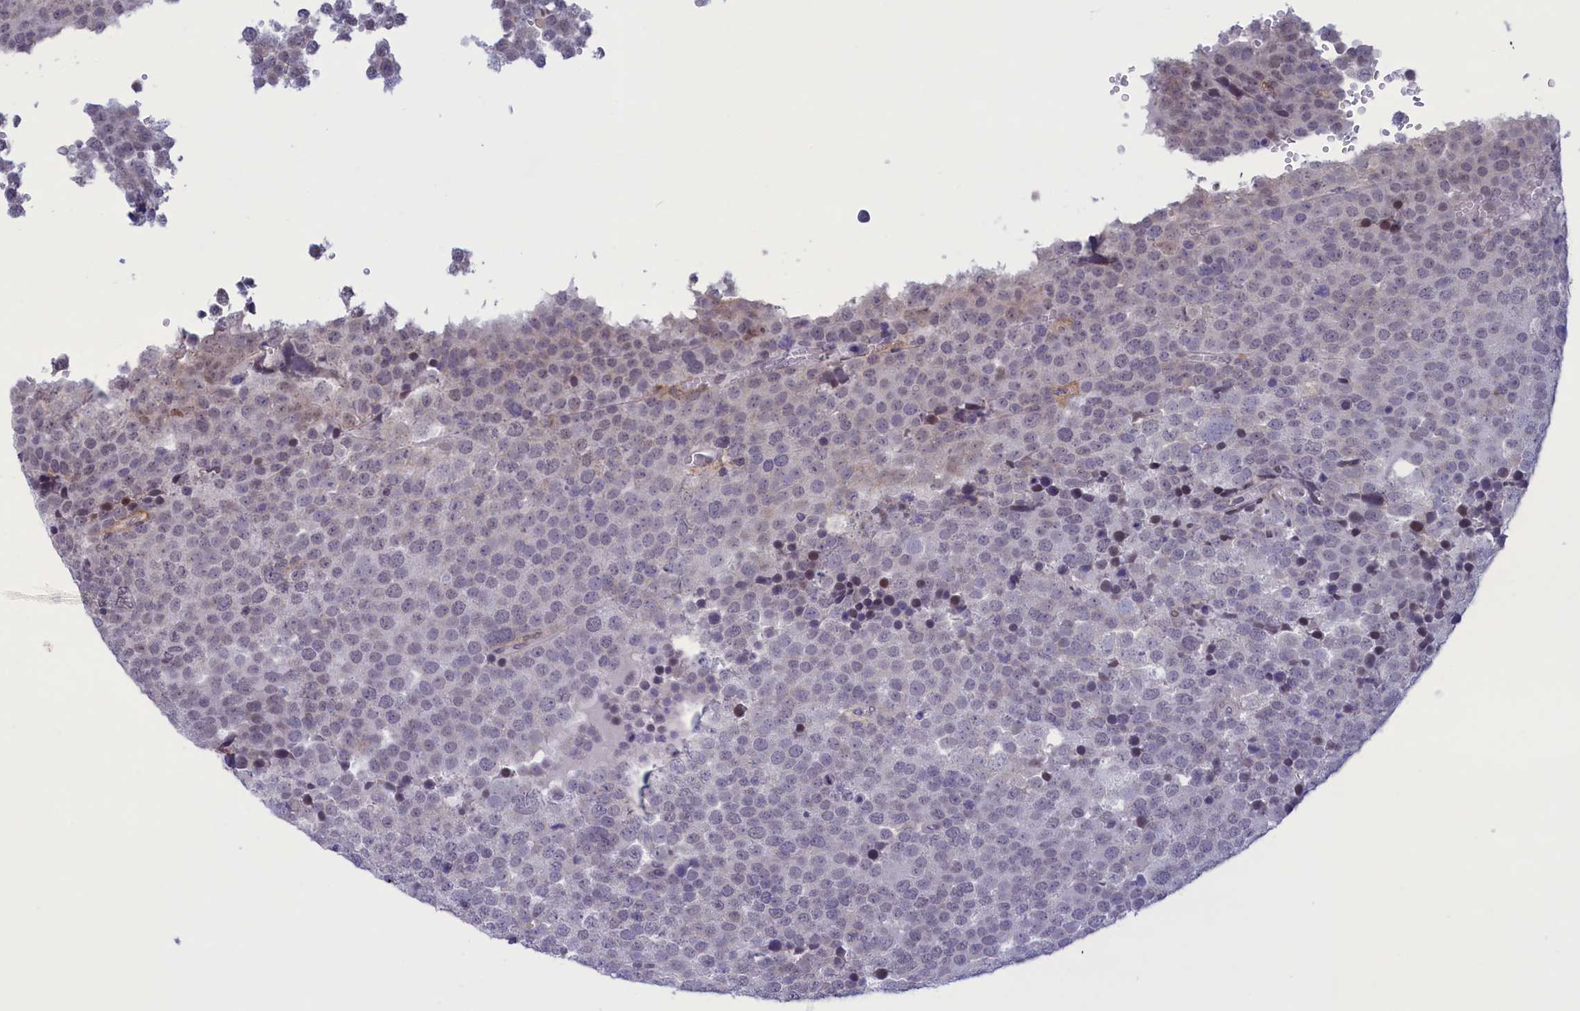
{"staining": {"intensity": "negative", "quantity": "none", "location": "none"}, "tissue": "testis cancer", "cell_type": "Tumor cells", "image_type": "cancer", "snomed": [{"axis": "morphology", "description": "Seminoma, NOS"}, {"axis": "topography", "description": "Testis"}], "caption": "Seminoma (testis) was stained to show a protein in brown. There is no significant staining in tumor cells. The staining is performed using DAB brown chromogen with nuclei counter-stained in using hematoxylin.", "gene": "CORO2A", "patient": {"sex": "male", "age": 71}}